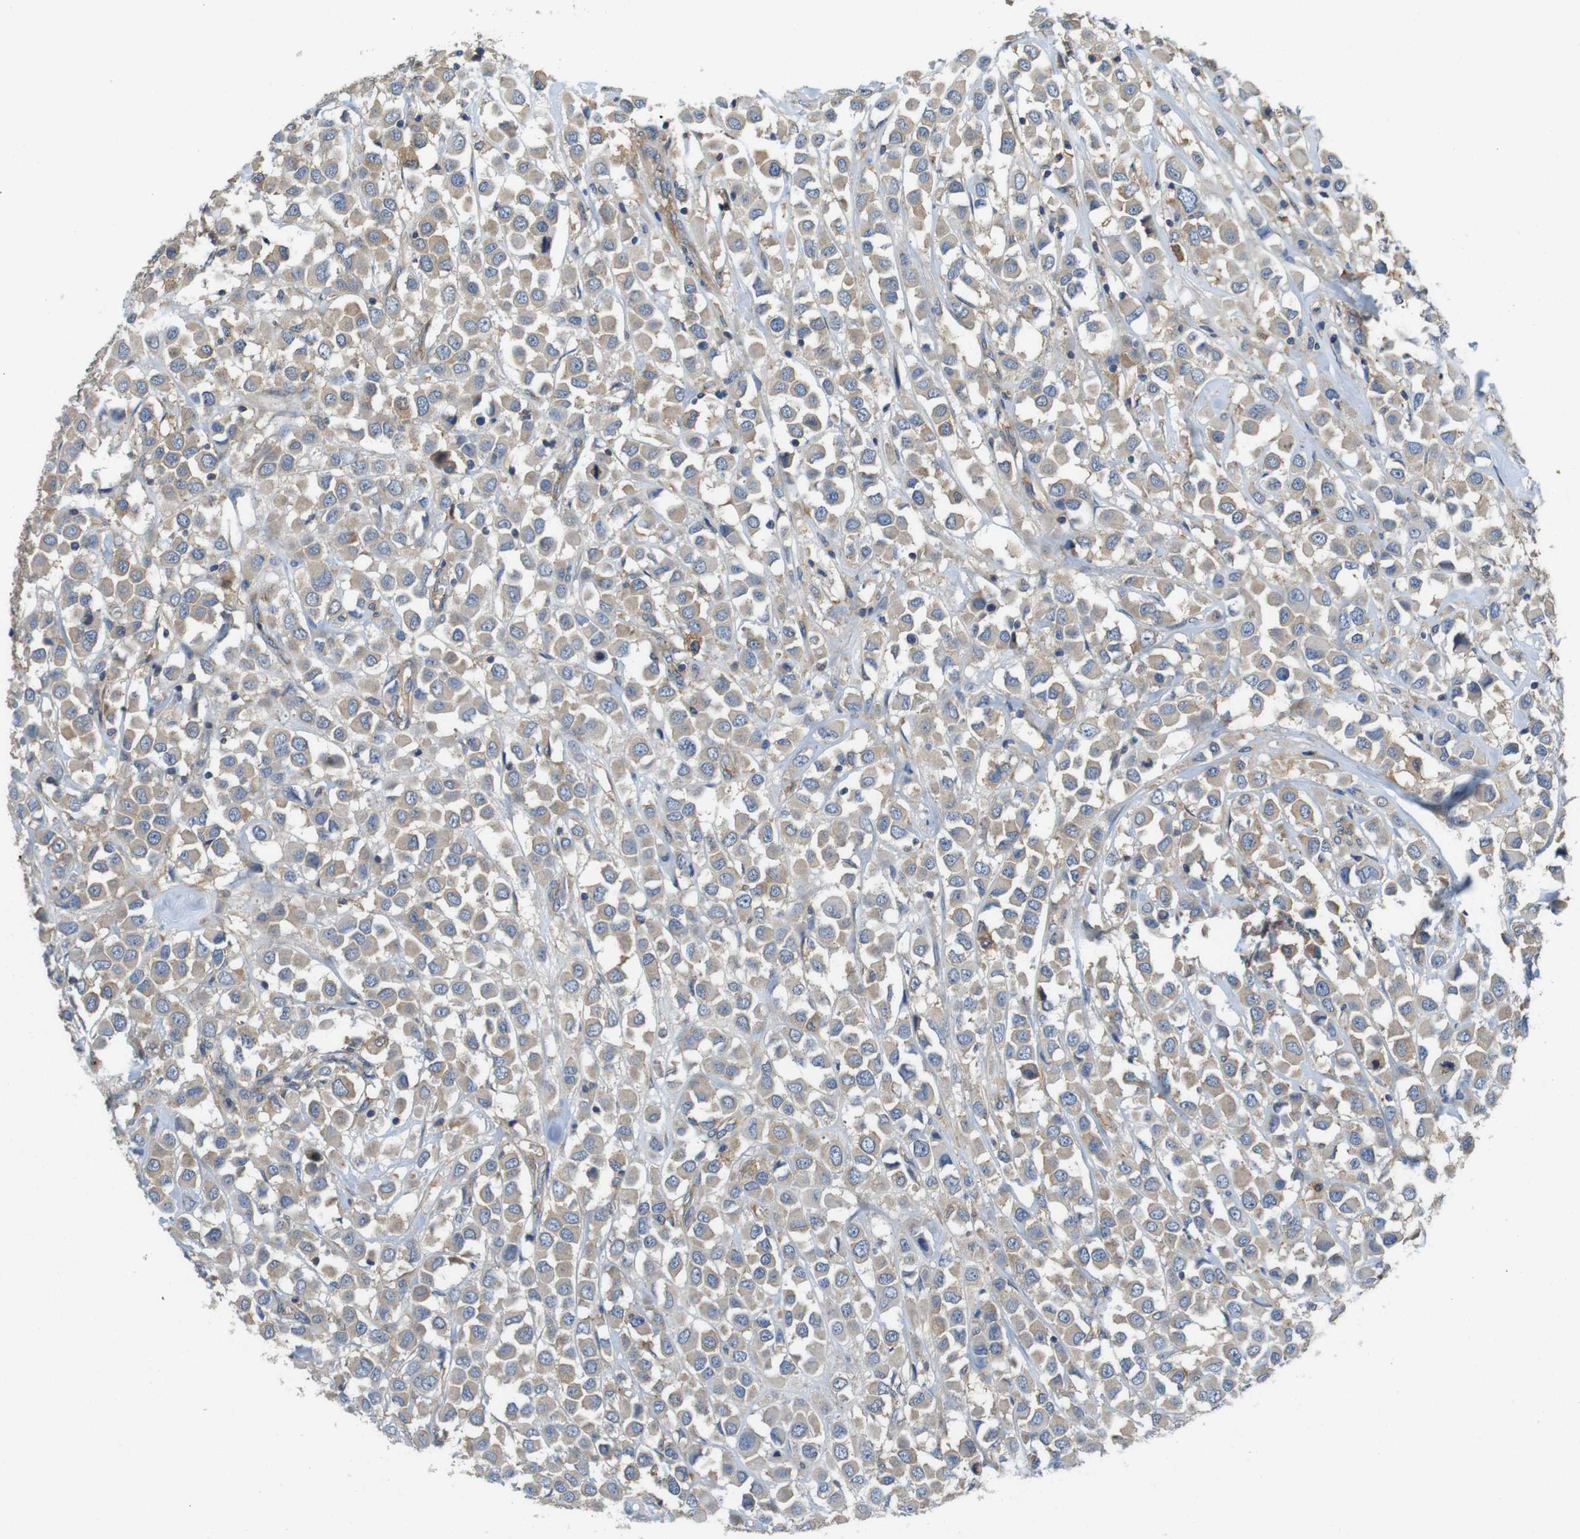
{"staining": {"intensity": "weak", "quantity": ">75%", "location": "cytoplasmic/membranous"}, "tissue": "breast cancer", "cell_type": "Tumor cells", "image_type": "cancer", "snomed": [{"axis": "morphology", "description": "Duct carcinoma"}, {"axis": "topography", "description": "Breast"}], "caption": "Immunohistochemical staining of breast cancer exhibits low levels of weak cytoplasmic/membranous expression in about >75% of tumor cells.", "gene": "DCTN1", "patient": {"sex": "female", "age": 61}}